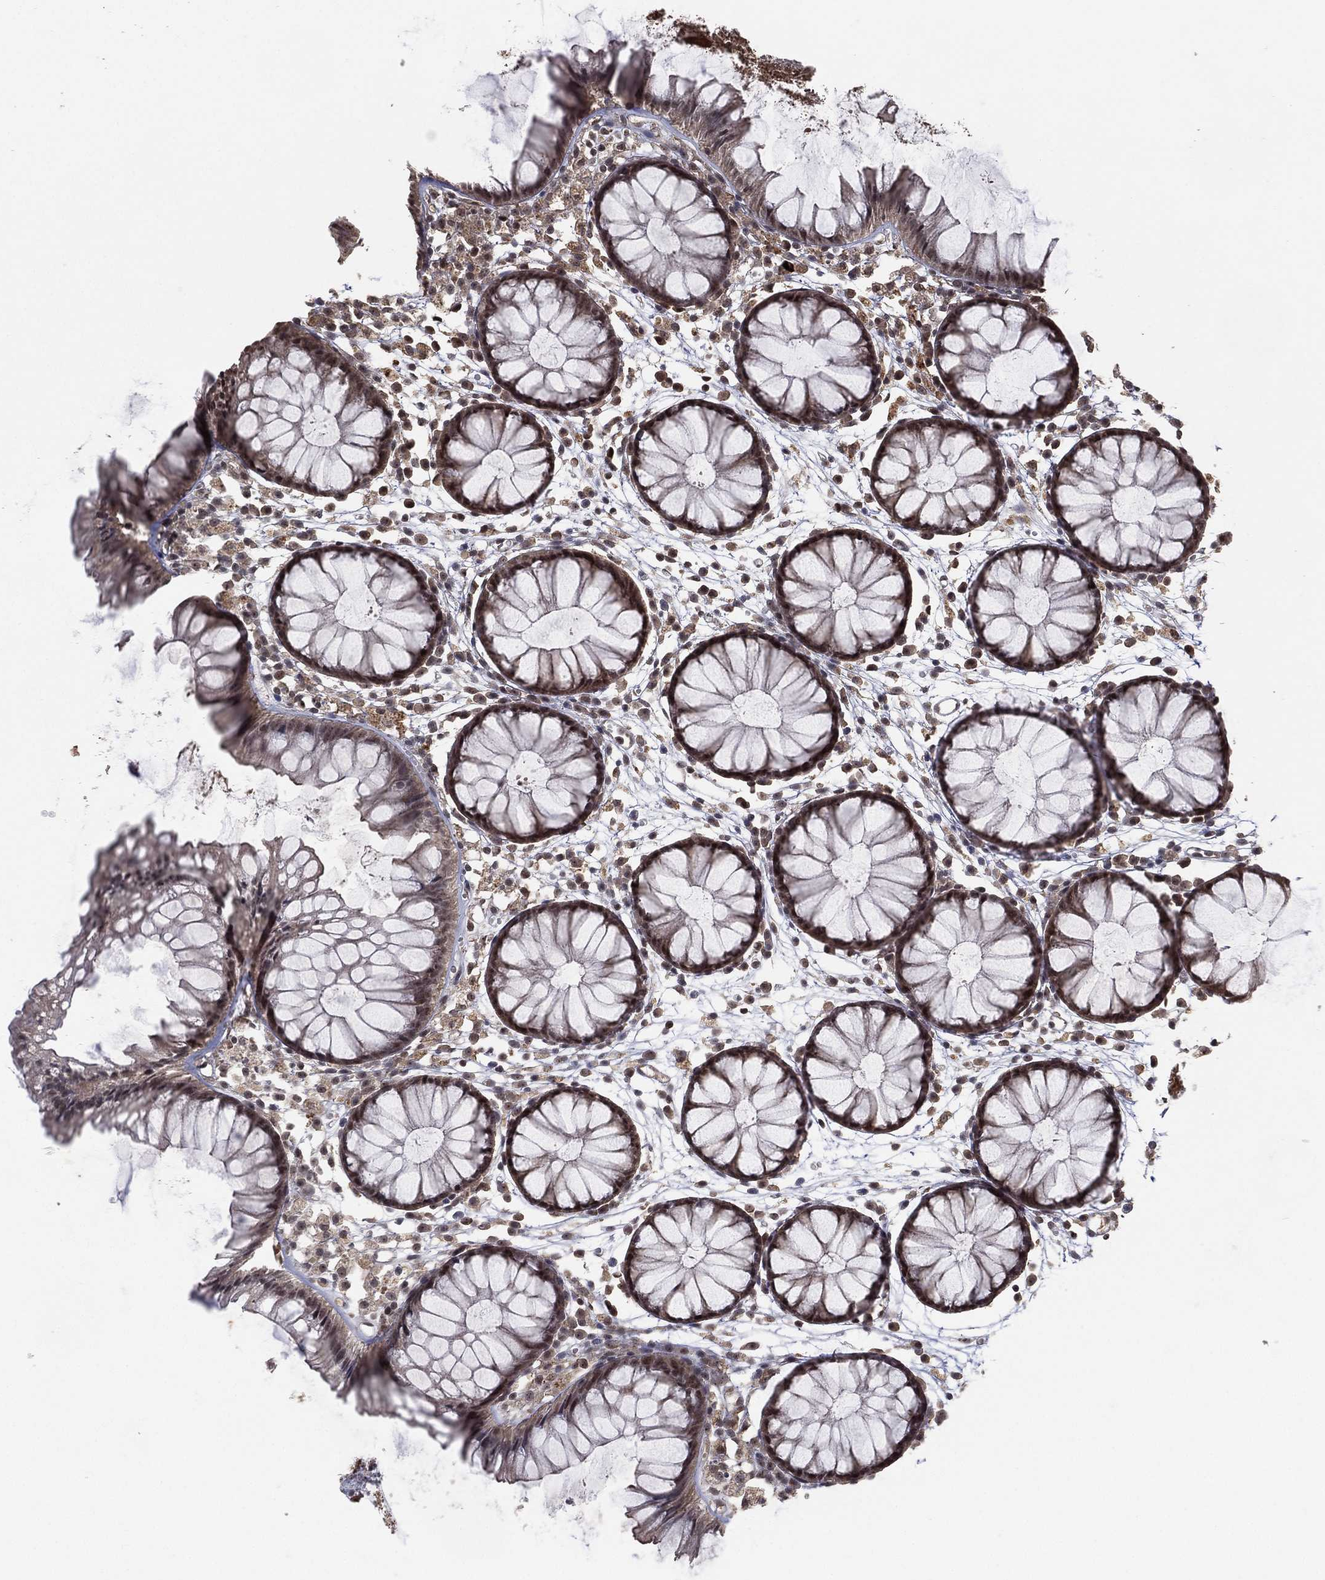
{"staining": {"intensity": "negative", "quantity": "none", "location": "none"}, "tissue": "colon", "cell_type": "Endothelial cells", "image_type": "normal", "snomed": [{"axis": "morphology", "description": "Normal tissue, NOS"}, {"axis": "morphology", "description": "Adenocarcinoma, NOS"}, {"axis": "topography", "description": "Colon"}], "caption": "Endothelial cells show no significant protein positivity in normal colon. (Immunohistochemistry, brightfield microscopy, high magnification).", "gene": "NELFCD", "patient": {"sex": "male", "age": 65}}